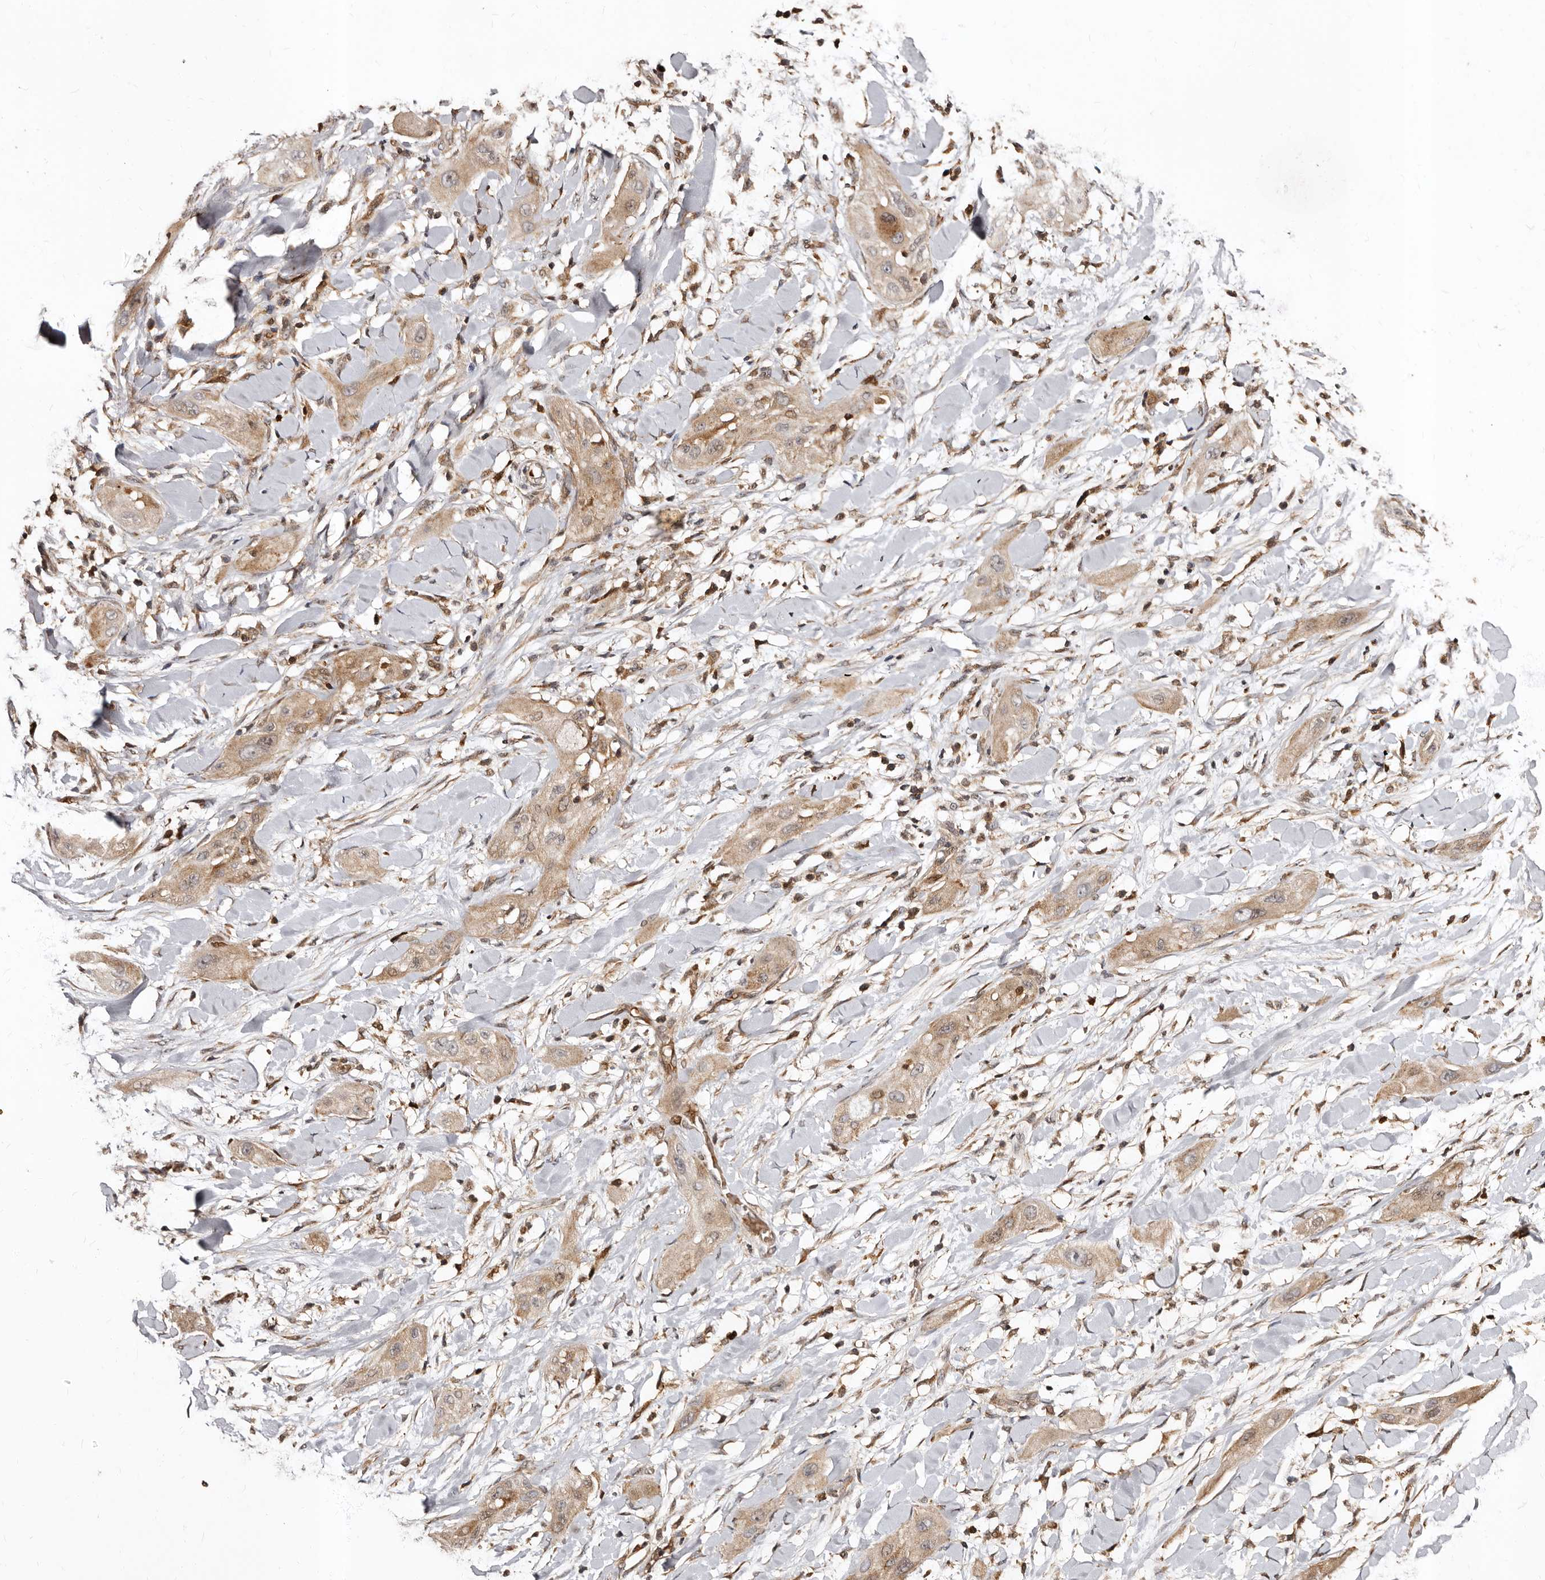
{"staining": {"intensity": "moderate", "quantity": ">75%", "location": "cytoplasmic/membranous"}, "tissue": "lung cancer", "cell_type": "Tumor cells", "image_type": "cancer", "snomed": [{"axis": "morphology", "description": "Squamous cell carcinoma, NOS"}, {"axis": "topography", "description": "Lung"}], "caption": "This image demonstrates squamous cell carcinoma (lung) stained with immunohistochemistry (IHC) to label a protein in brown. The cytoplasmic/membranous of tumor cells show moderate positivity for the protein. Nuclei are counter-stained blue.", "gene": "BAX", "patient": {"sex": "female", "age": 47}}